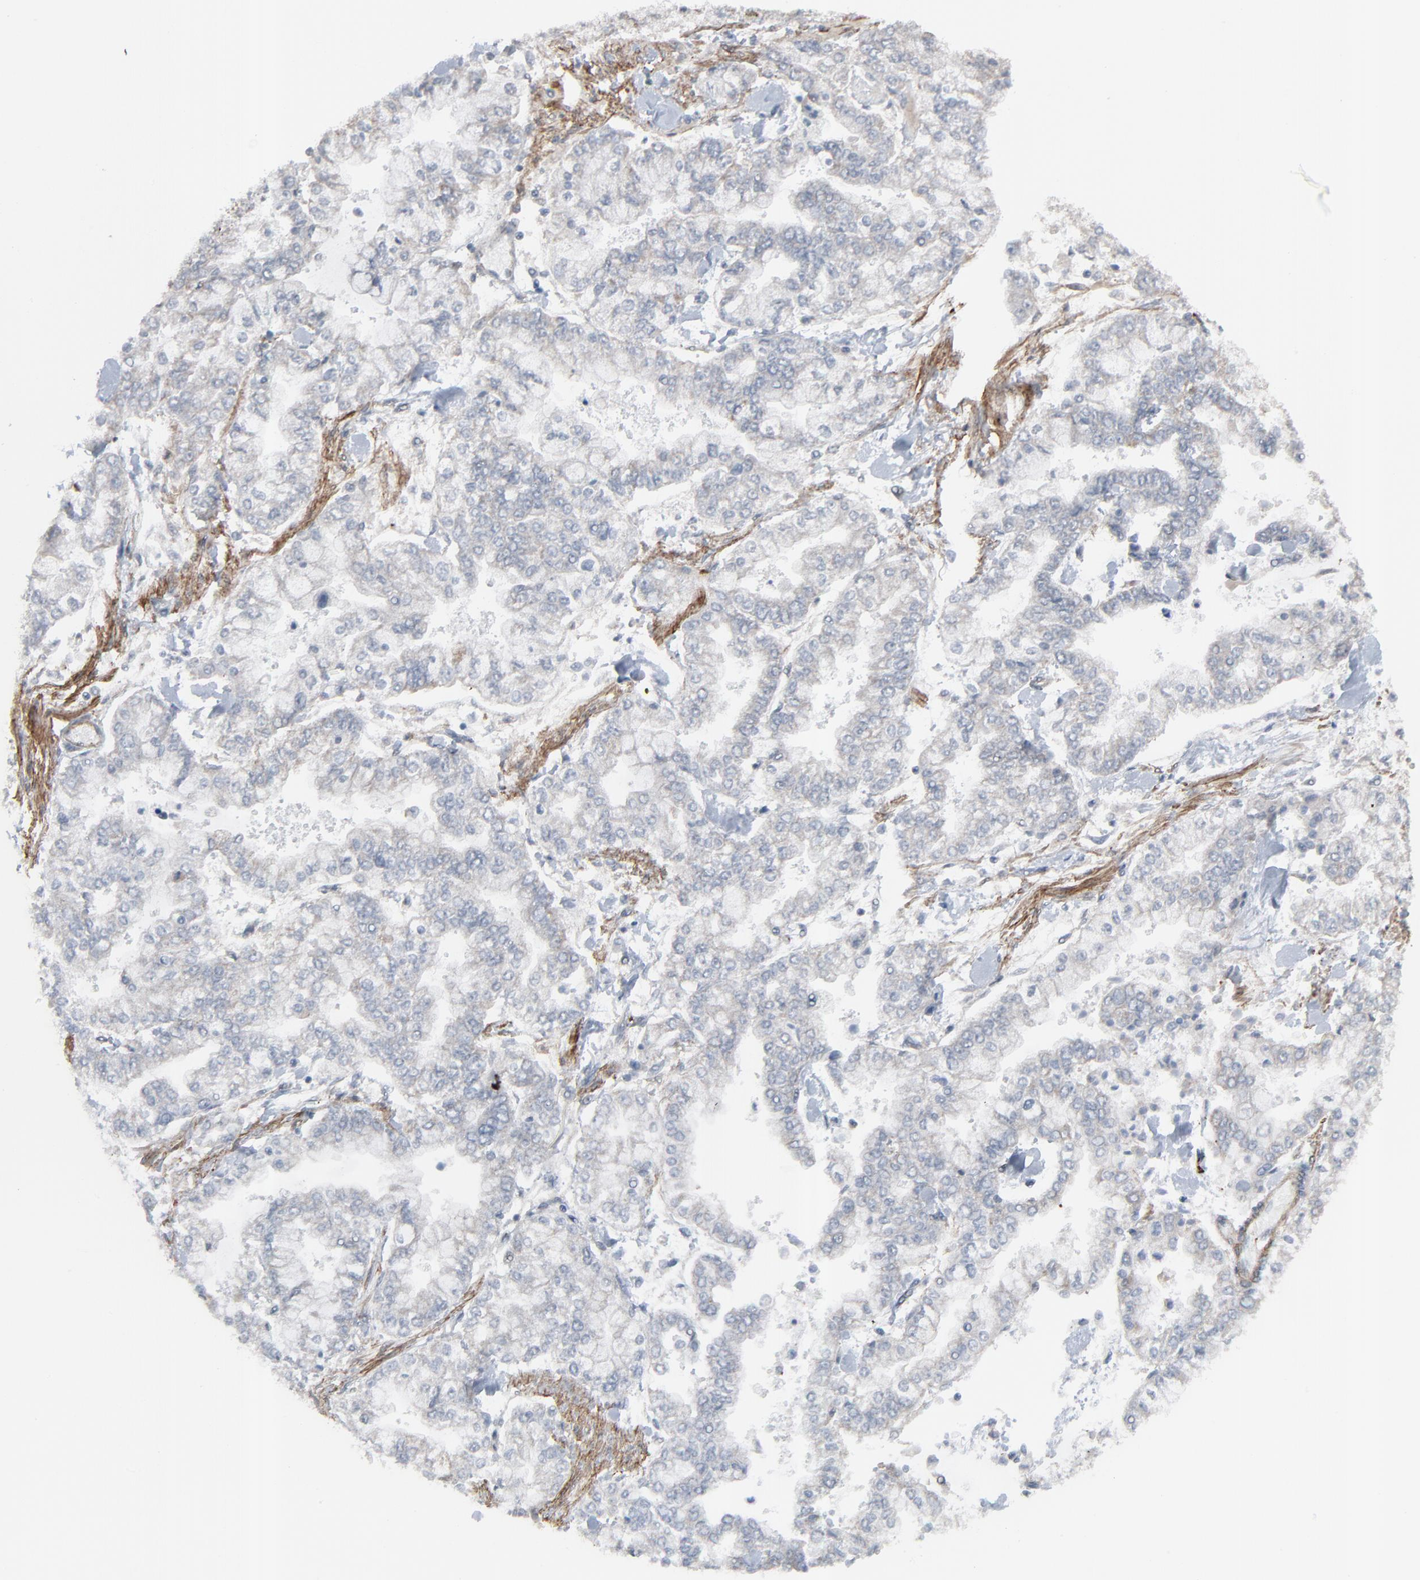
{"staining": {"intensity": "weak", "quantity": "<25%", "location": "cytoplasmic/membranous"}, "tissue": "stomach cancer", "cell_type": "Tumor cells", "image_type": "cancer", "snomed": [{"axis": "morphology", "description": "Normal tissue, NOS"}, {"axis": "morphology", "description": "Adenocarcinoma, NOS"}, {"axis": "topography", "description": "Stomach, upper"}, {"axis": "topography", "description": "Stomach"}], "caption": "Tumor cells are negative for protein expression in human adenocarcinoma (stomach).", "gene": "NEUROD1", "patient": {"sex": "male", "age": 76}}